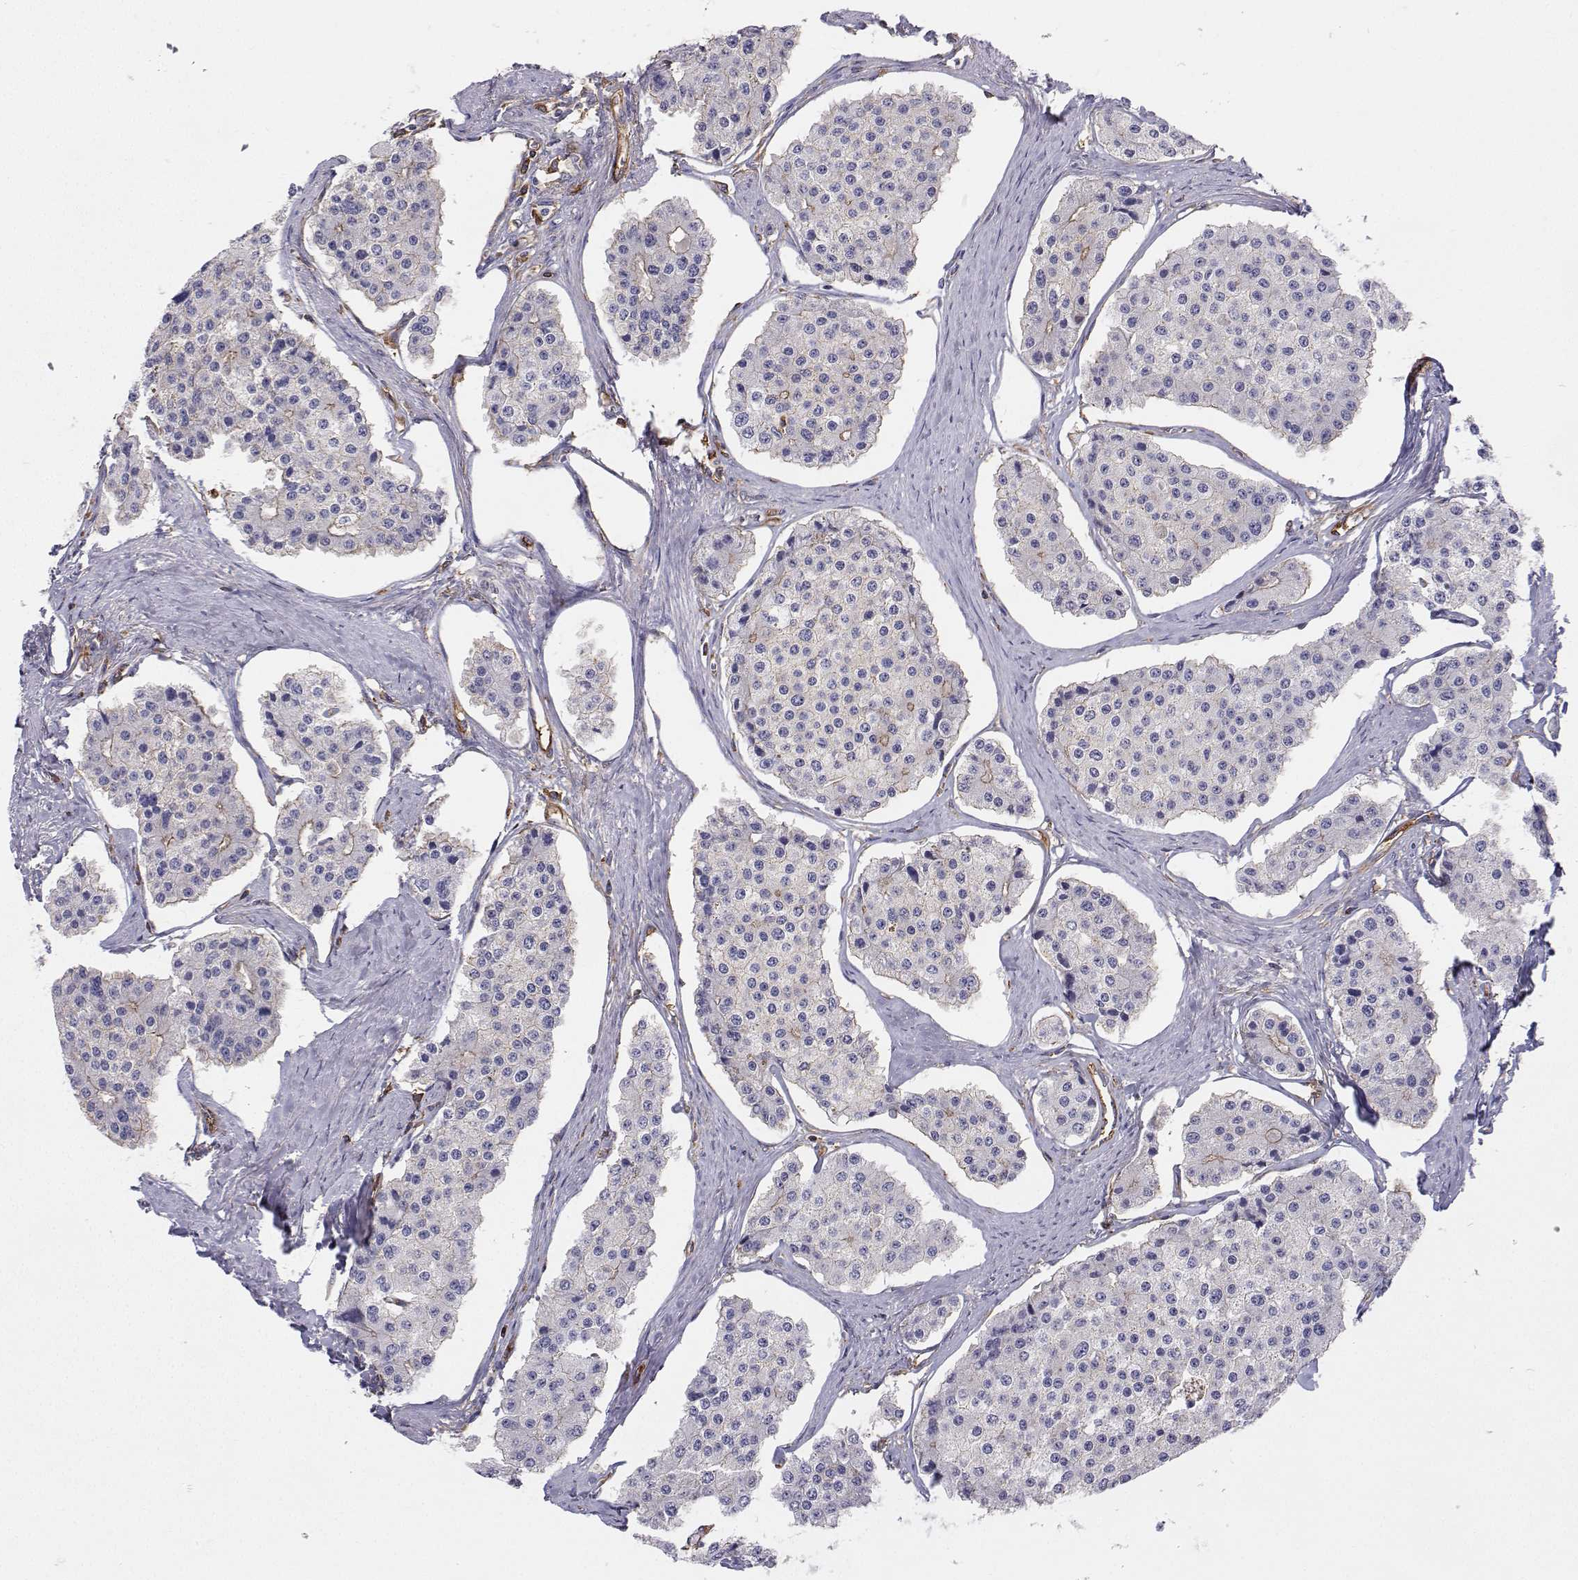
{"staining": {"intensity": "negative", "quantity": "none", "location": "none"}, "tissue": "carcinoid", "cell_type": "Tumor cells", "image_type": "cancer", "snomed": [{"axis": "morphology", "description": "Carcinoid, malignant, NOS"}, {"axis": "topography", "description": "Small intestine"}], "caption": "Photomicrograph shows no significant protein positivity in tumor cells of carcinoid.", "gene": "MYH9", "patient": {"sex": "female", "age": 65}}